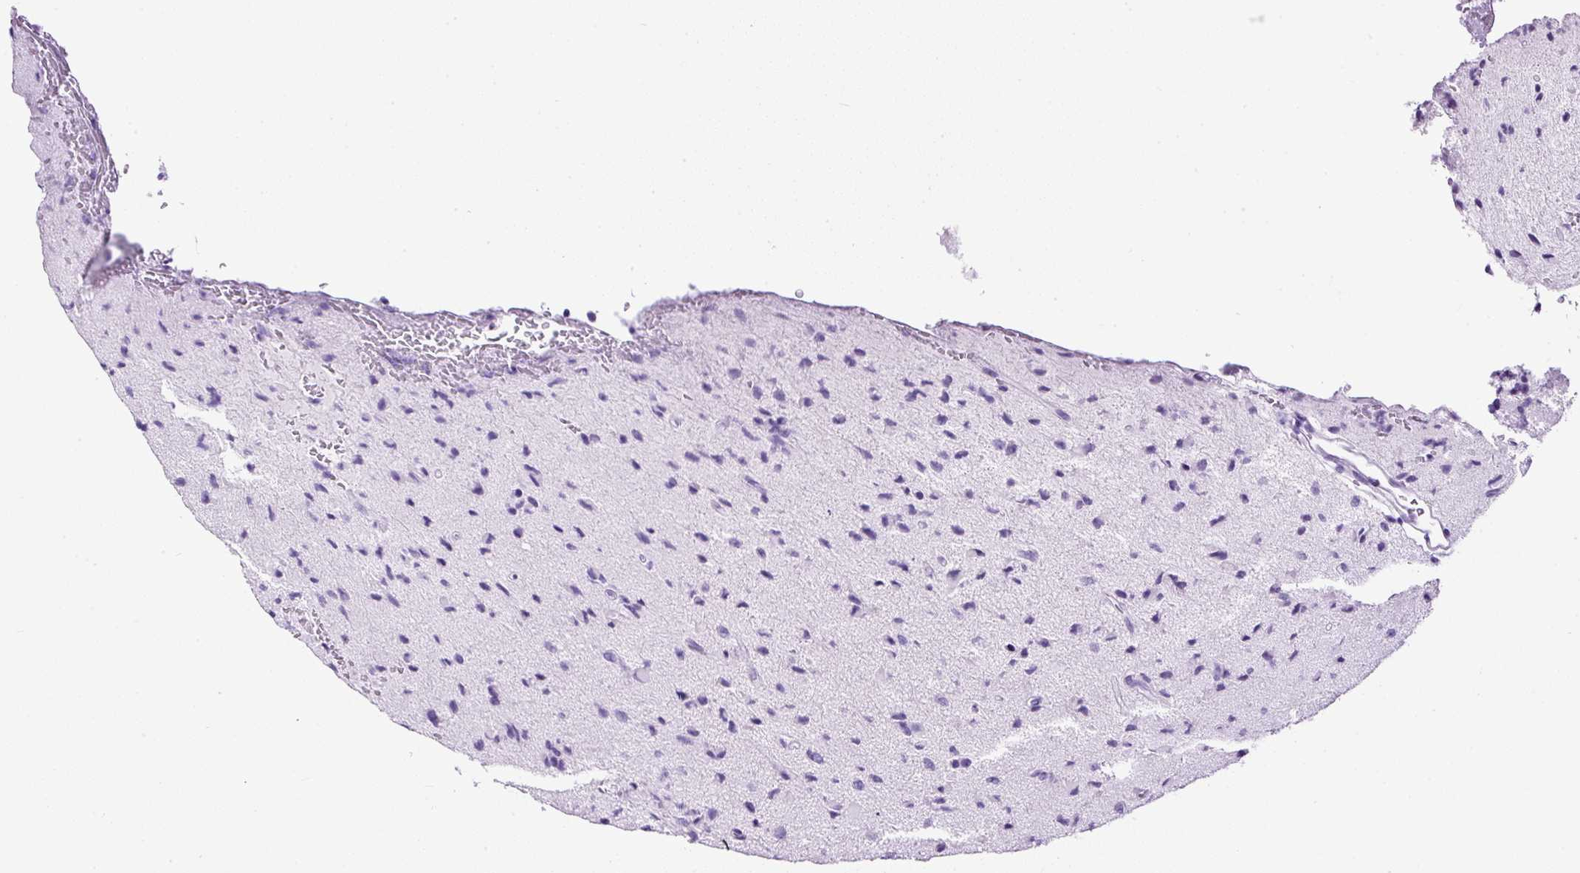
{"staining": {"intensity": "negative", "quantity": "none", "location": "none"}, "tissue": "glioma", "cell_type": "Tumor cells", "image_type": "cancer", "snomed": [{"axis": "morphology", "description": "Glioma, malignant, High grade"}, {"axis": "topography", "description": "Brain"}], "caption": "The IHC histopathology image has no significant expression in tumor cells of glioma tissue. (Immunohistochemistry (ihc), brightfield microscopy, high magnification).", "gene": "NTS", "patient": {"sex": "male", "age": 36}}